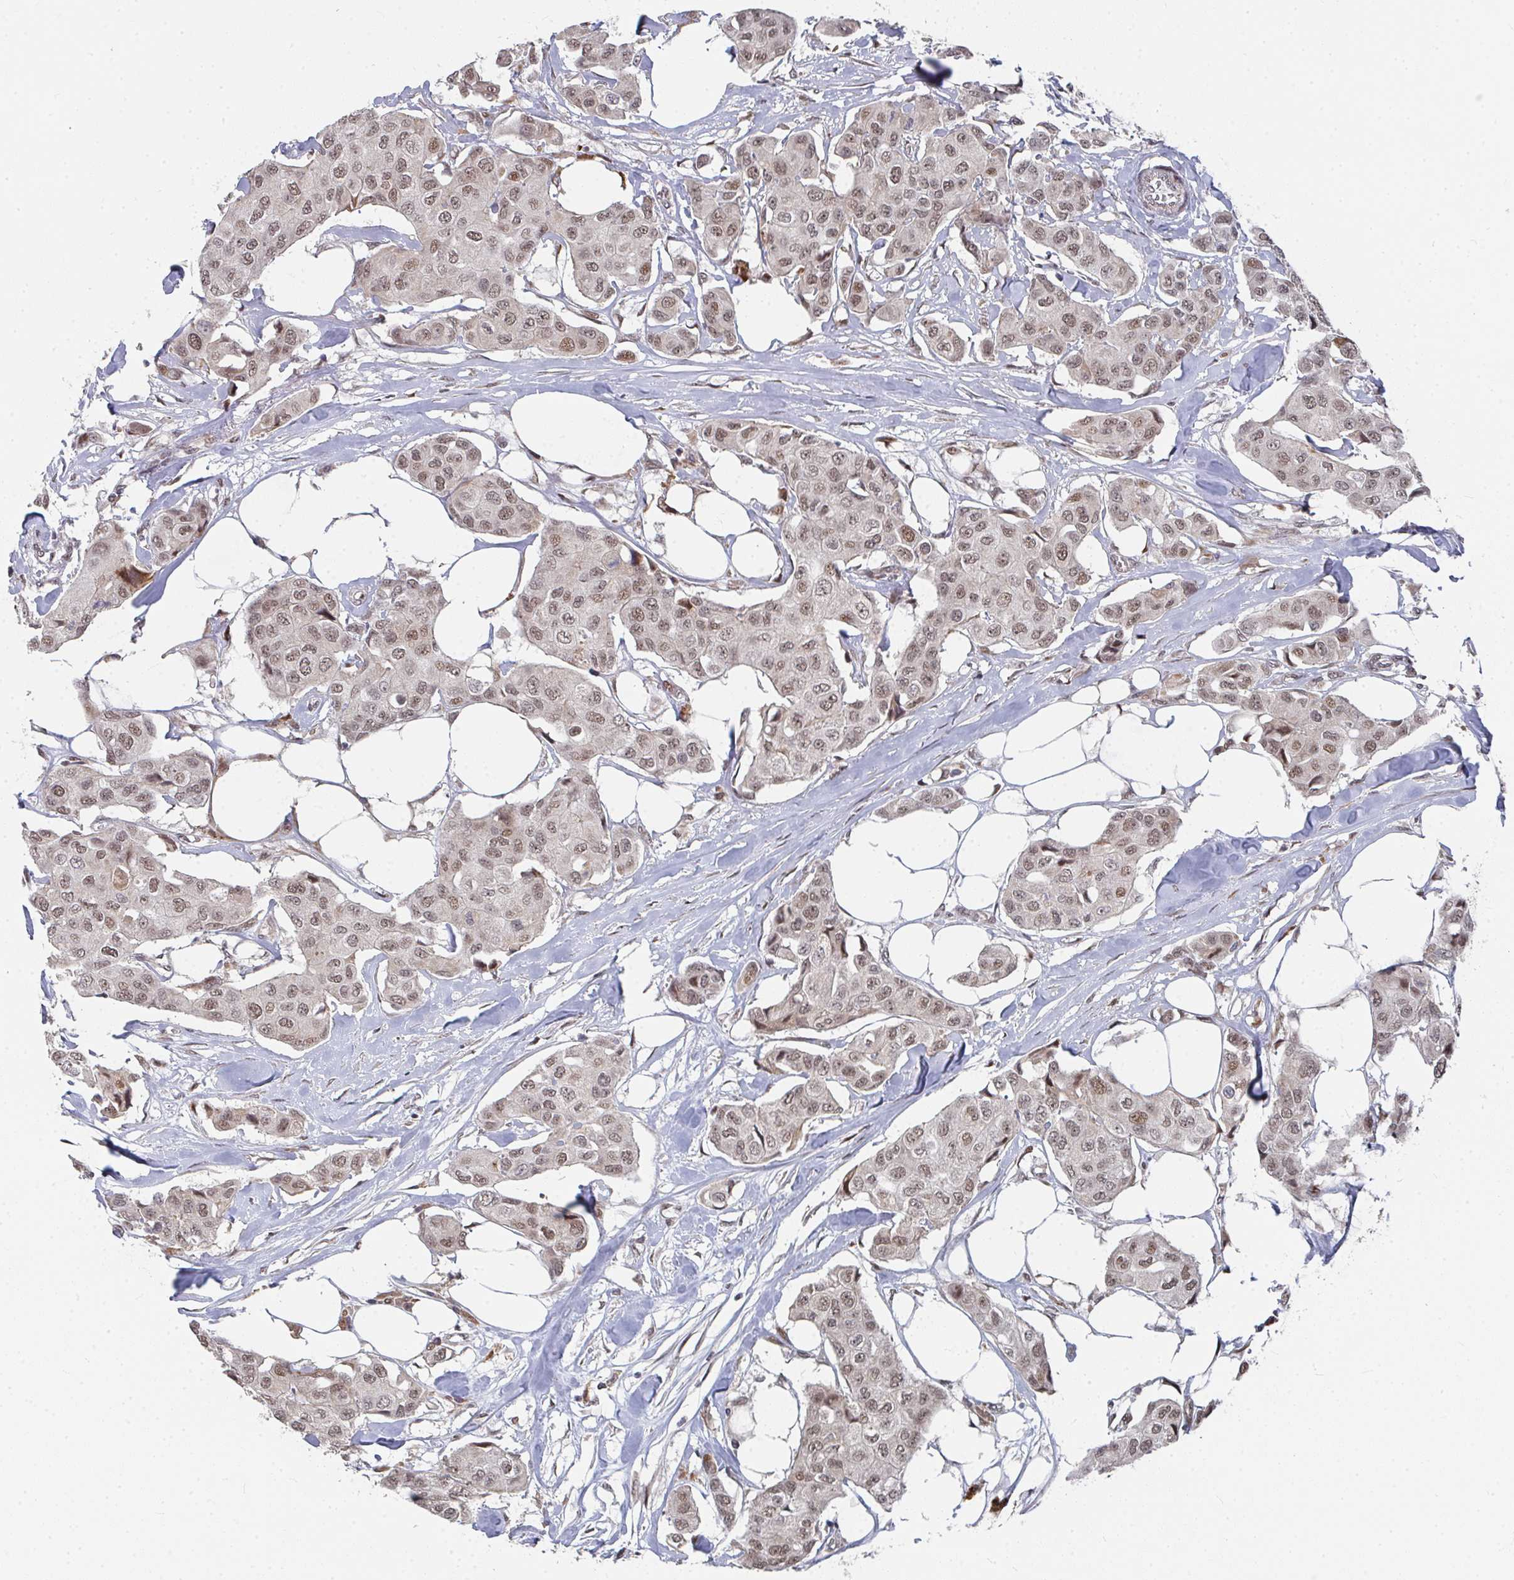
{"staining": {"intensity": "moderate", "quantity": ">75%", "location": "nuclear"}, "tissue": "breast cancer", "cell_type": "Tumor cells", "image_type": "cancer", "snomed": [{"axis": "morphology", "description": "Duct carcinoma"}, {"axis": "topography", "description": "Breast"}, {"axis": "topography", "description": "Lymph node"}], "caption": "Moderate nuclear positivity for a protein is appreciated in approximately >75% of tumor cells of intraductal carcinoma (breast) using immunohistochemistry.", "gene": "RBBP5", "patient": {"sex": "female", "age": 80}}